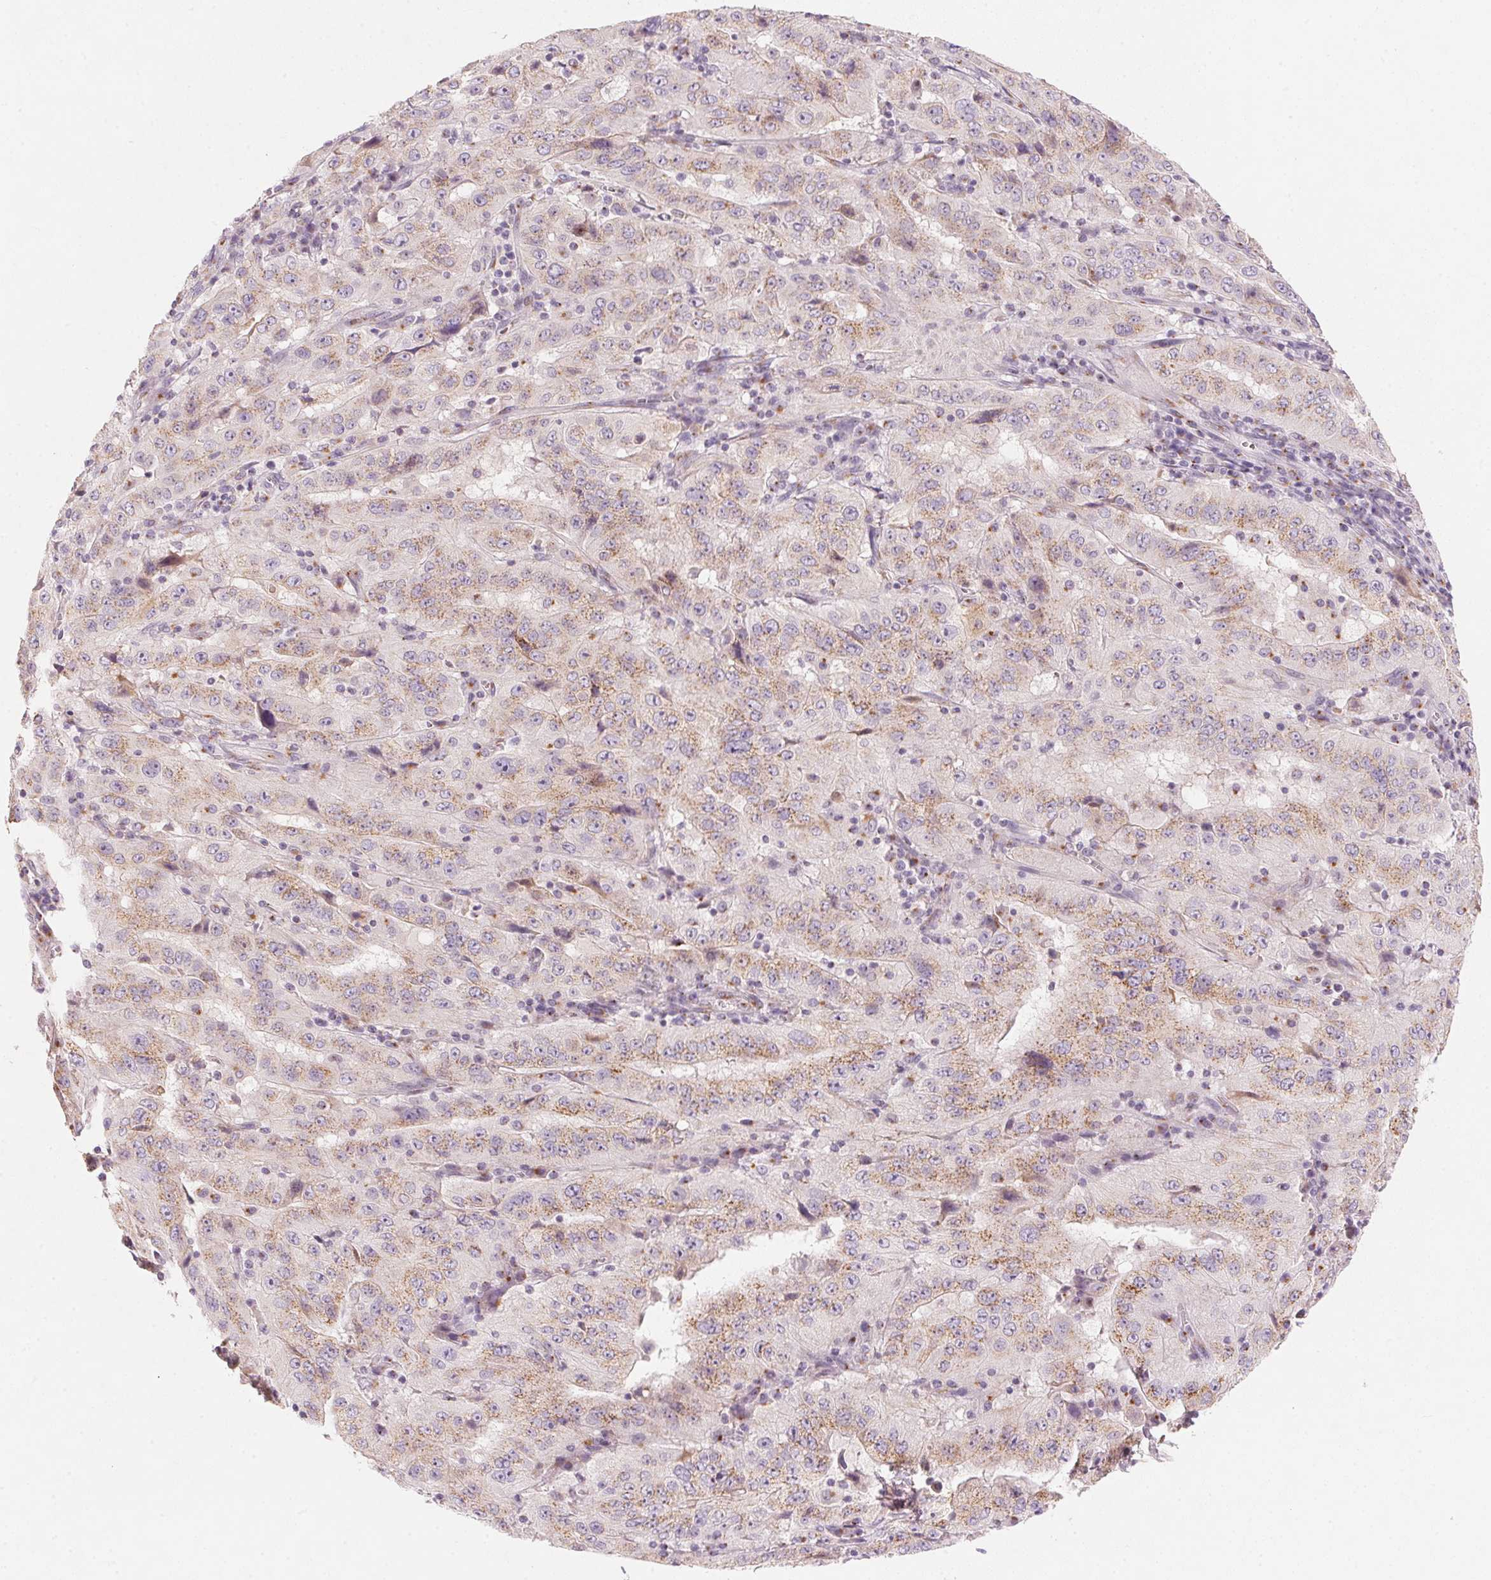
{"staining": {"intensity": "weak", "quantity": ">75%", "location": "cytoplasmic/membranous"}, "tissue": "pancreatic cancer", "cell_type": "Tumor cells", "image_type": "cancer", "snomed": [{"axis": "morphology", "description": "Adenocarcinoma, NOS"}, {"axis": "topography", "description": "Pancreas"}], "caption": "Pancreatic cancer (adenocarcinoma) stained with DAB (3,3'-diaminobenzidine) immunohistochemistry reveals low levels of weak cytoplasmic/membranous positivity in approximately >75% of tumor cells.", "gene": "DRAM2", "patient": {"sex": "male", "age": 63}}